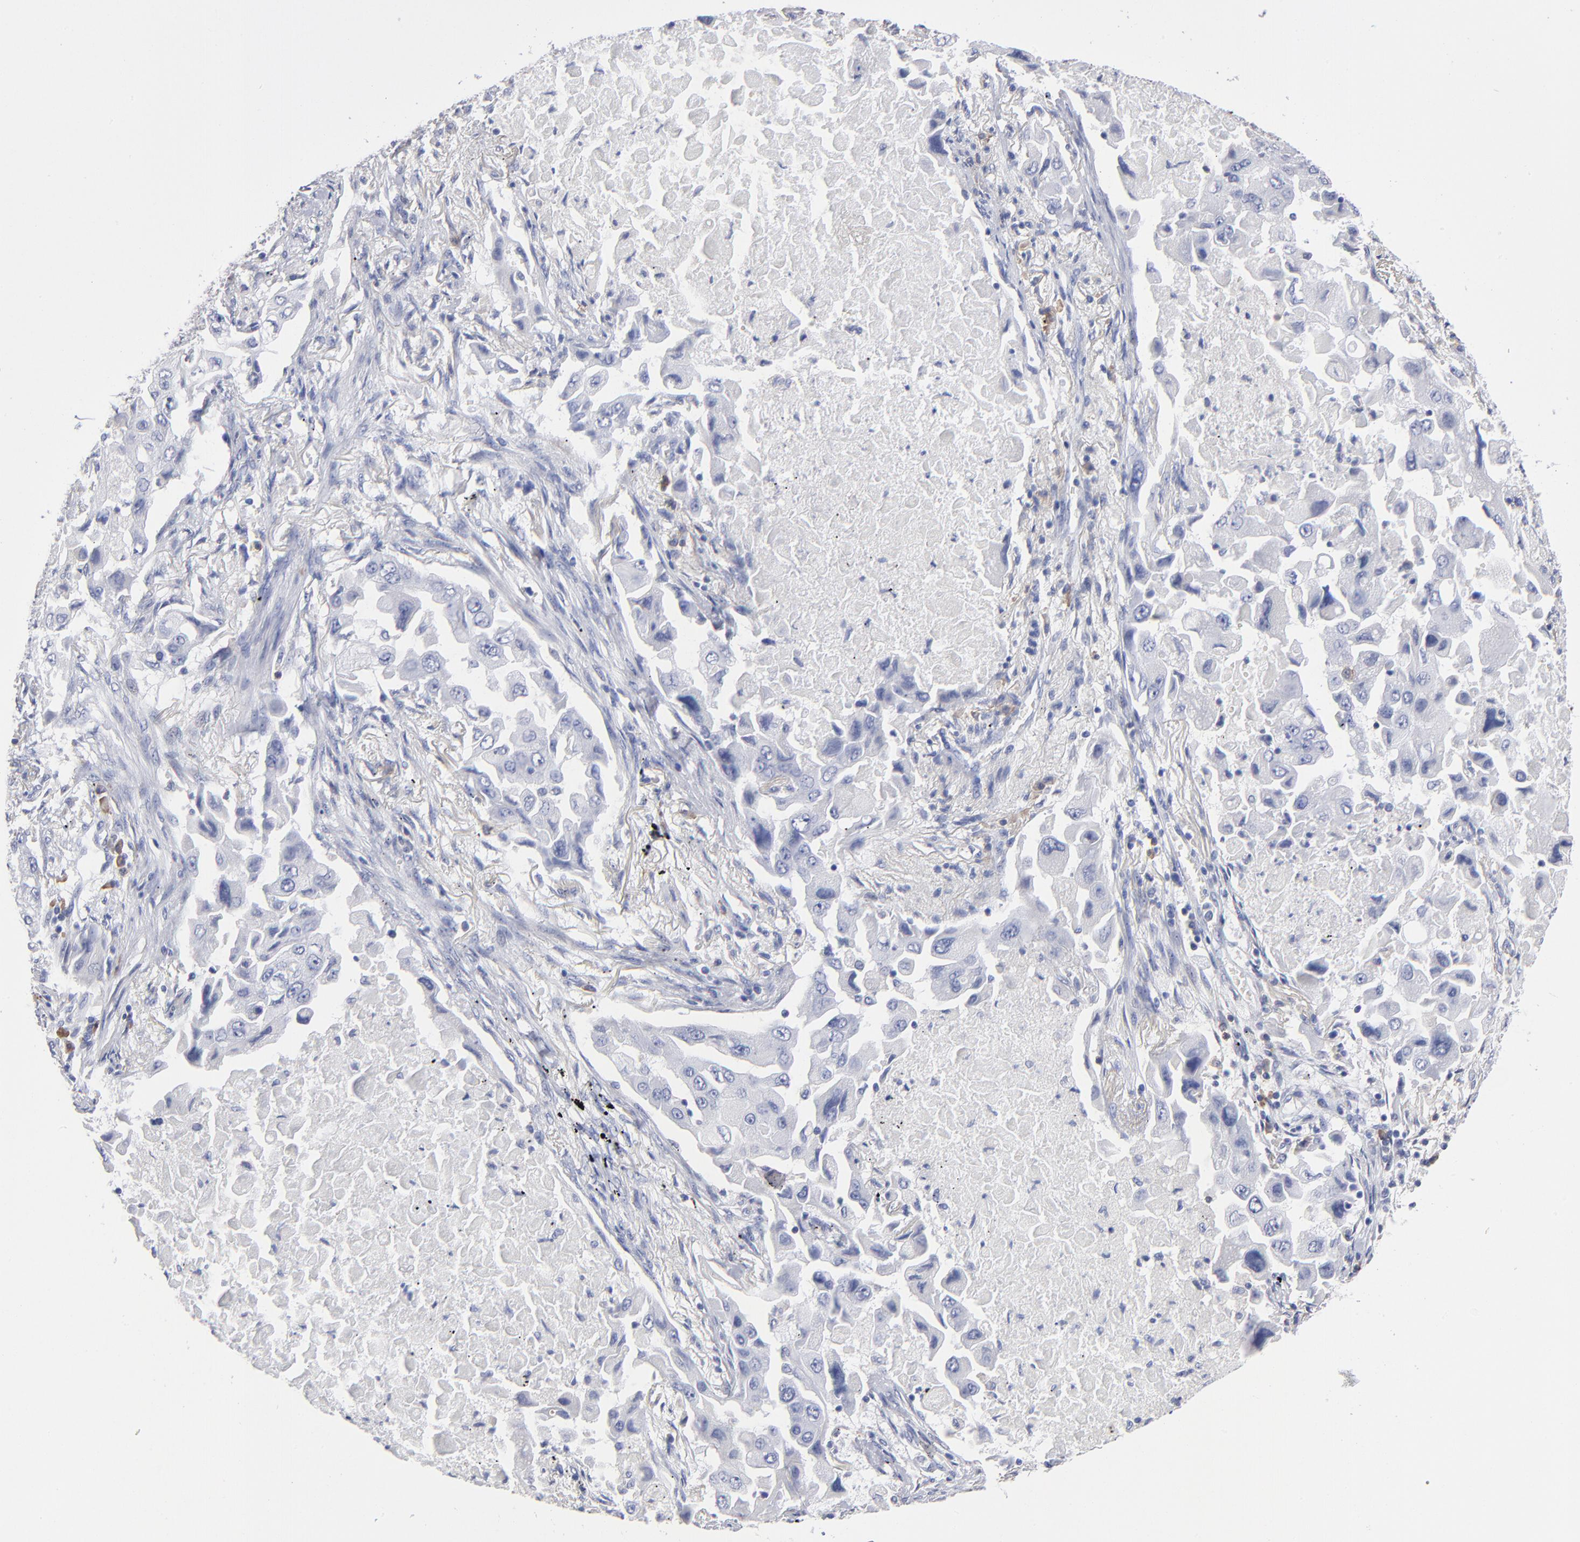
{"staining": {"intensity": "negative", "quantity": "none", "location": "none"}, "tissue": "lung cancer", "cell_type": "Tumor cells", "image_type": "cancer", "snomed": [{"axis": "morphology", "description": "Adenocarcinoma, NOS"}, {"axis": "topography", "description": "Lung"}], "caption": "Human lung cancer stained for a protein using immunohistochemistry demonstrates no expression in tumor cells.", "gene": "LAT2", "patient": {"sex": "female", "age": 65}}